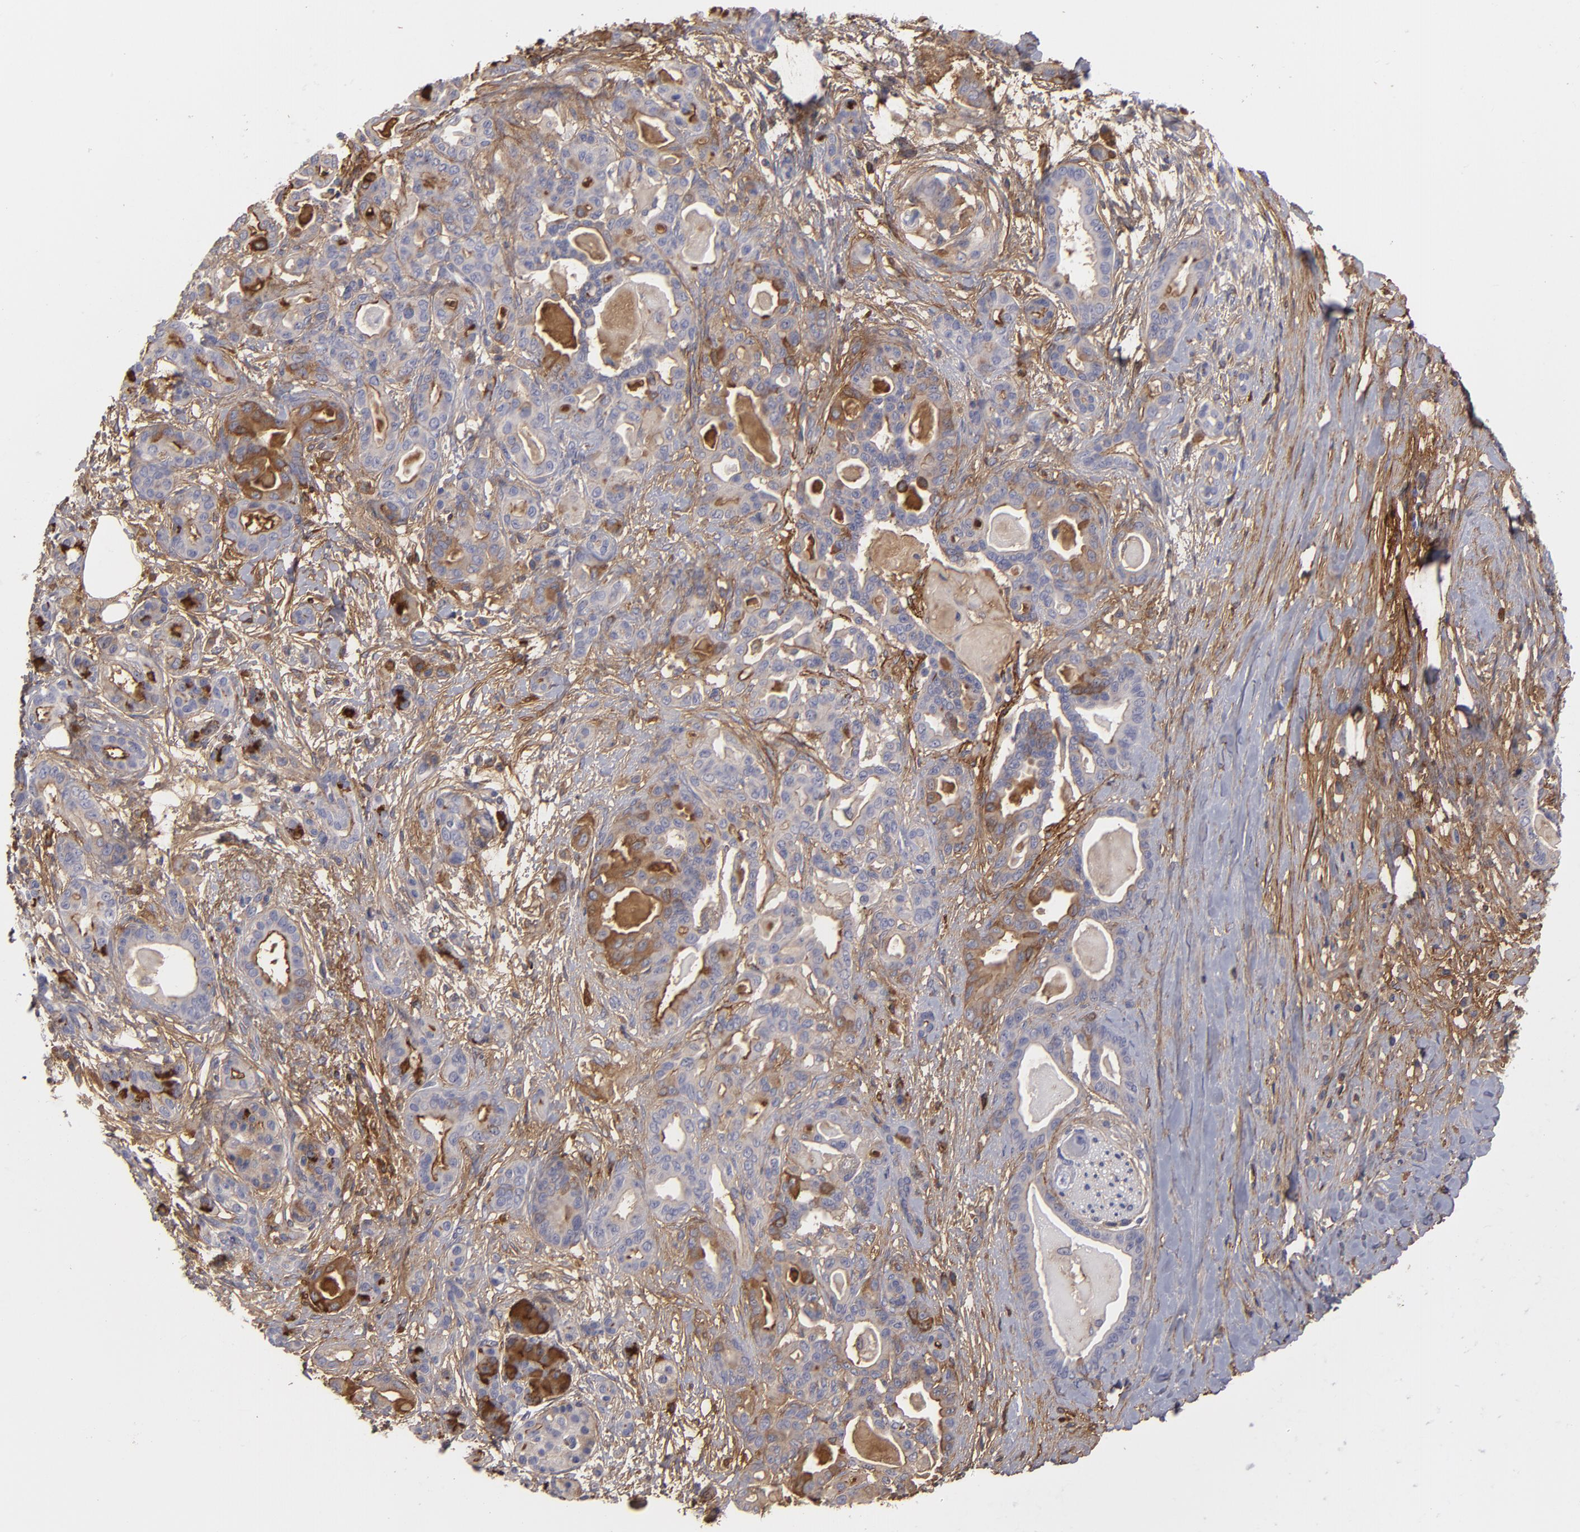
{"staining": {"intensity": "strong", "quantity": "<25%", "location": "cytoplasmic/membranous"}, "tissue": "pancreatic cancer", "cell_type": "Tumor cells", "image_type": "cancer", "snomed": [{"axis": "morphology", "description": "Adenocarcinoma, NOS"}, {"axis": "topography", "description": "Pancreas"}], "caption": "The micrograph exhibits immunohistochemical staining of pancreatic cancer. There is strong cytoplasmic/membranous expression is appreciated in approximately <25% of tumor cells. (Stains: DAB (3,3'-diaminobenzidine) in brown, nuclei in blue, Microscopy: brightfield microscopy at high magnification).", "gene": "FBLN1", "patient": {"sex": "male", "age": 63}}